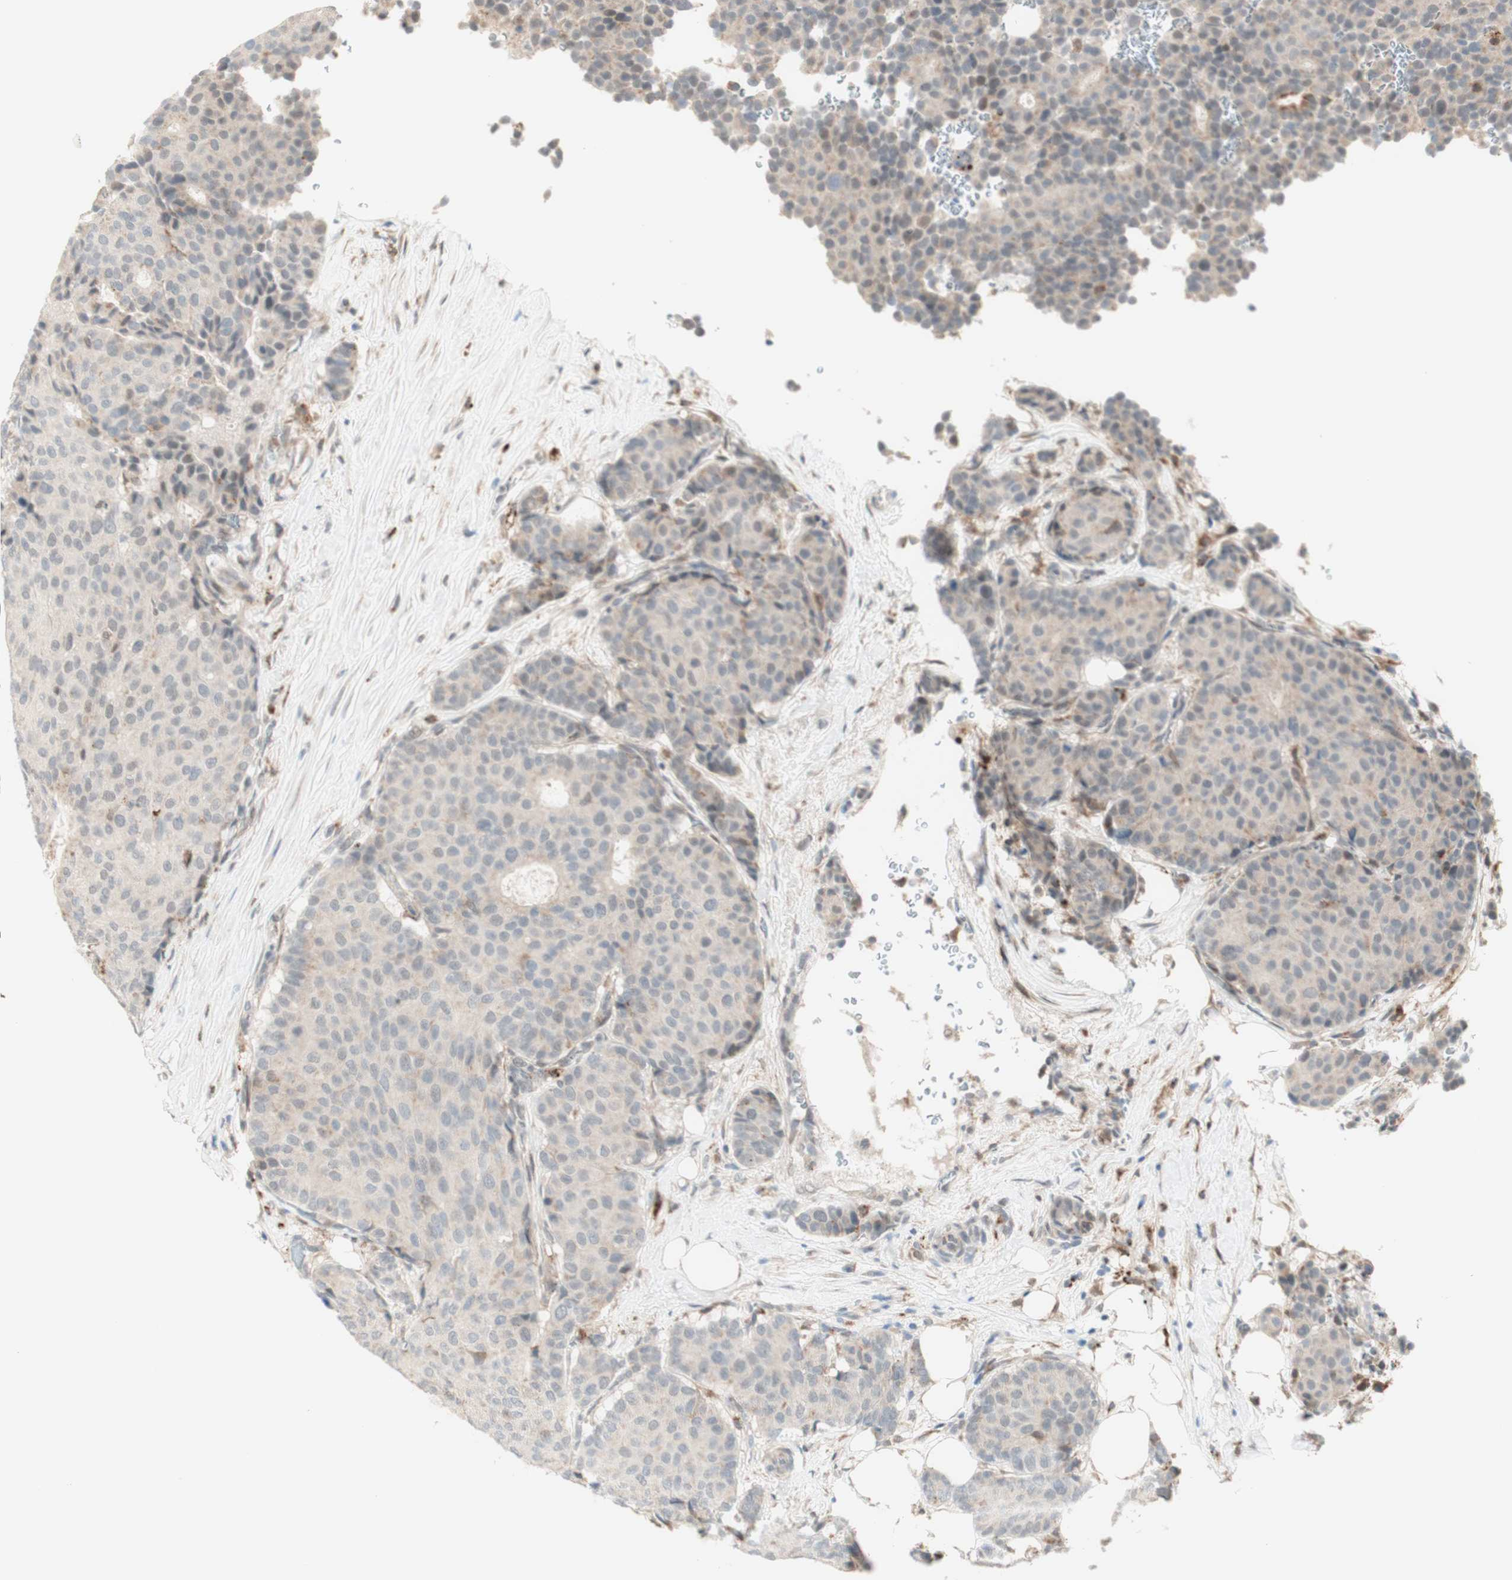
{"staining": {"intensity": "weak", "quantity": "<25%", "location": "cytoplasmic/membranous"}, "tissue": "breast cancer", "cell_type": "Tumor cells", "image_type": "cancer", "snomed": [{"axis": "morphology", "description": "Duct carcinoma"}, {"axis": "topography", "description": "Breast"}], "caption": "This is an immunohistochemistry image of breast invasive ductal carcinoma. There is no staining in tumor cells.", "gene": "GAPT", "patient": {"sex": "female", "age": 75}}